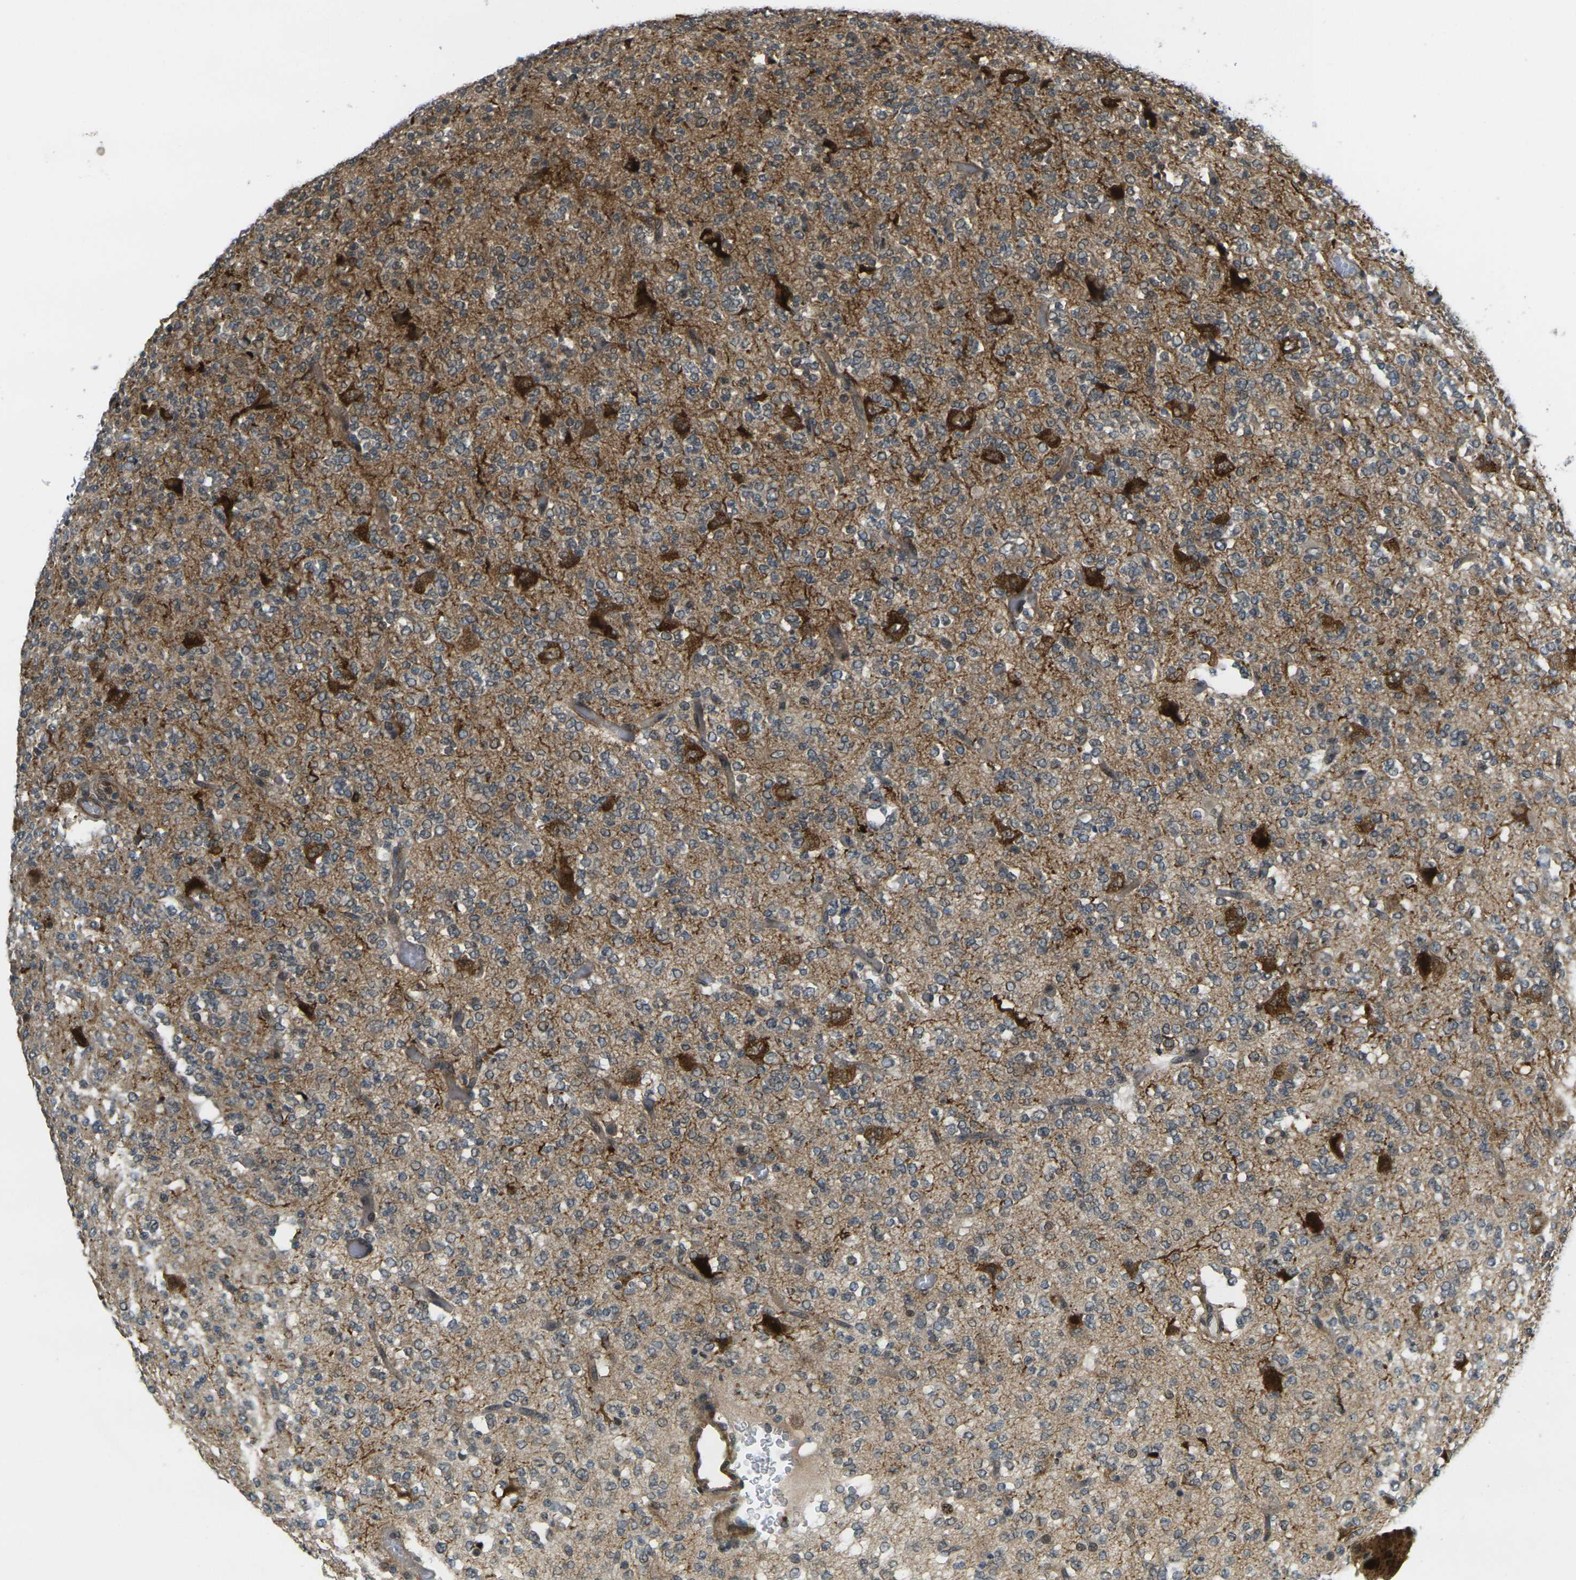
{"staining": {"intensity": "moderate", "quantity": ">75%", "location": "cytoplasmic/membranous"}, "tissue": "glioma", "cell_type": "Tumor cells", "image_type": "cancer", "snomed": [{"axis": "morphology", "description": "Glioma, malignant, Low grade"}, {"axis": "topography", "description": "Brain"}], "caption": "Immunohistochemistry (IHC) (DAB) staining of malignant low-grade glioma reveals moderate cytoplasmic/membranous protein positivity in approximately >75% of tumor cells.", "gene": "KCTD10", "patient": {"sex": "male", "age": 38}}